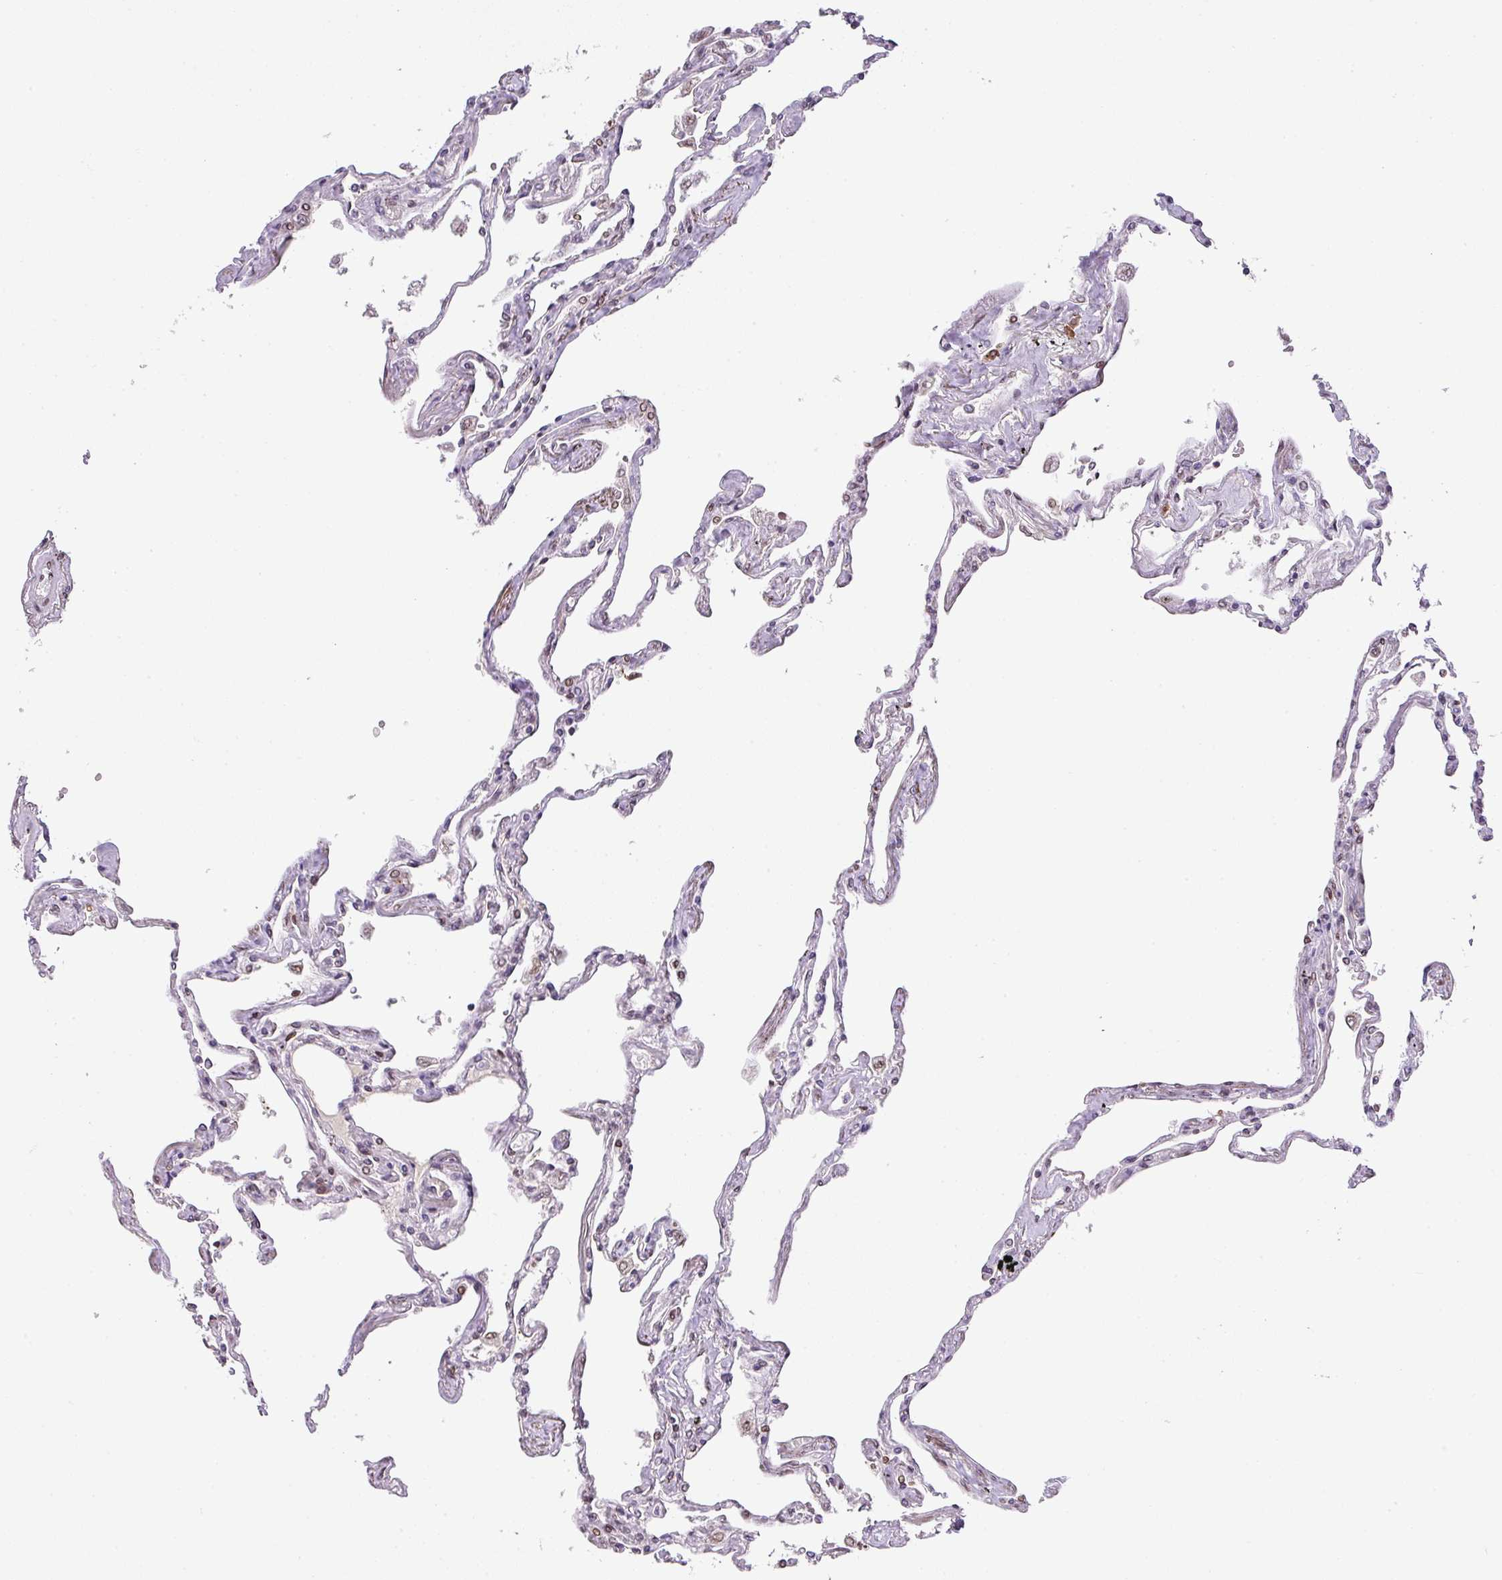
{"staining": {"intensity": "moderate", "quantity": "<25%", "location": "nuclear"}, "tissue": "lung", "cell_type": "Alveolar cells", "image_type": "normal", "snomed": [{"axis": "morphology", "description": "Normal tissue, NOS"}, {"axis": "topography", "description": "Lung"}], "caption": "This image reveals immunohistochemistry (IHC) staining of normal lung, with low moderate nuclear staining in about <25% of alveolar cells.", "gene": "PLK1", "patient": {"sex": "female", "age": 67}}